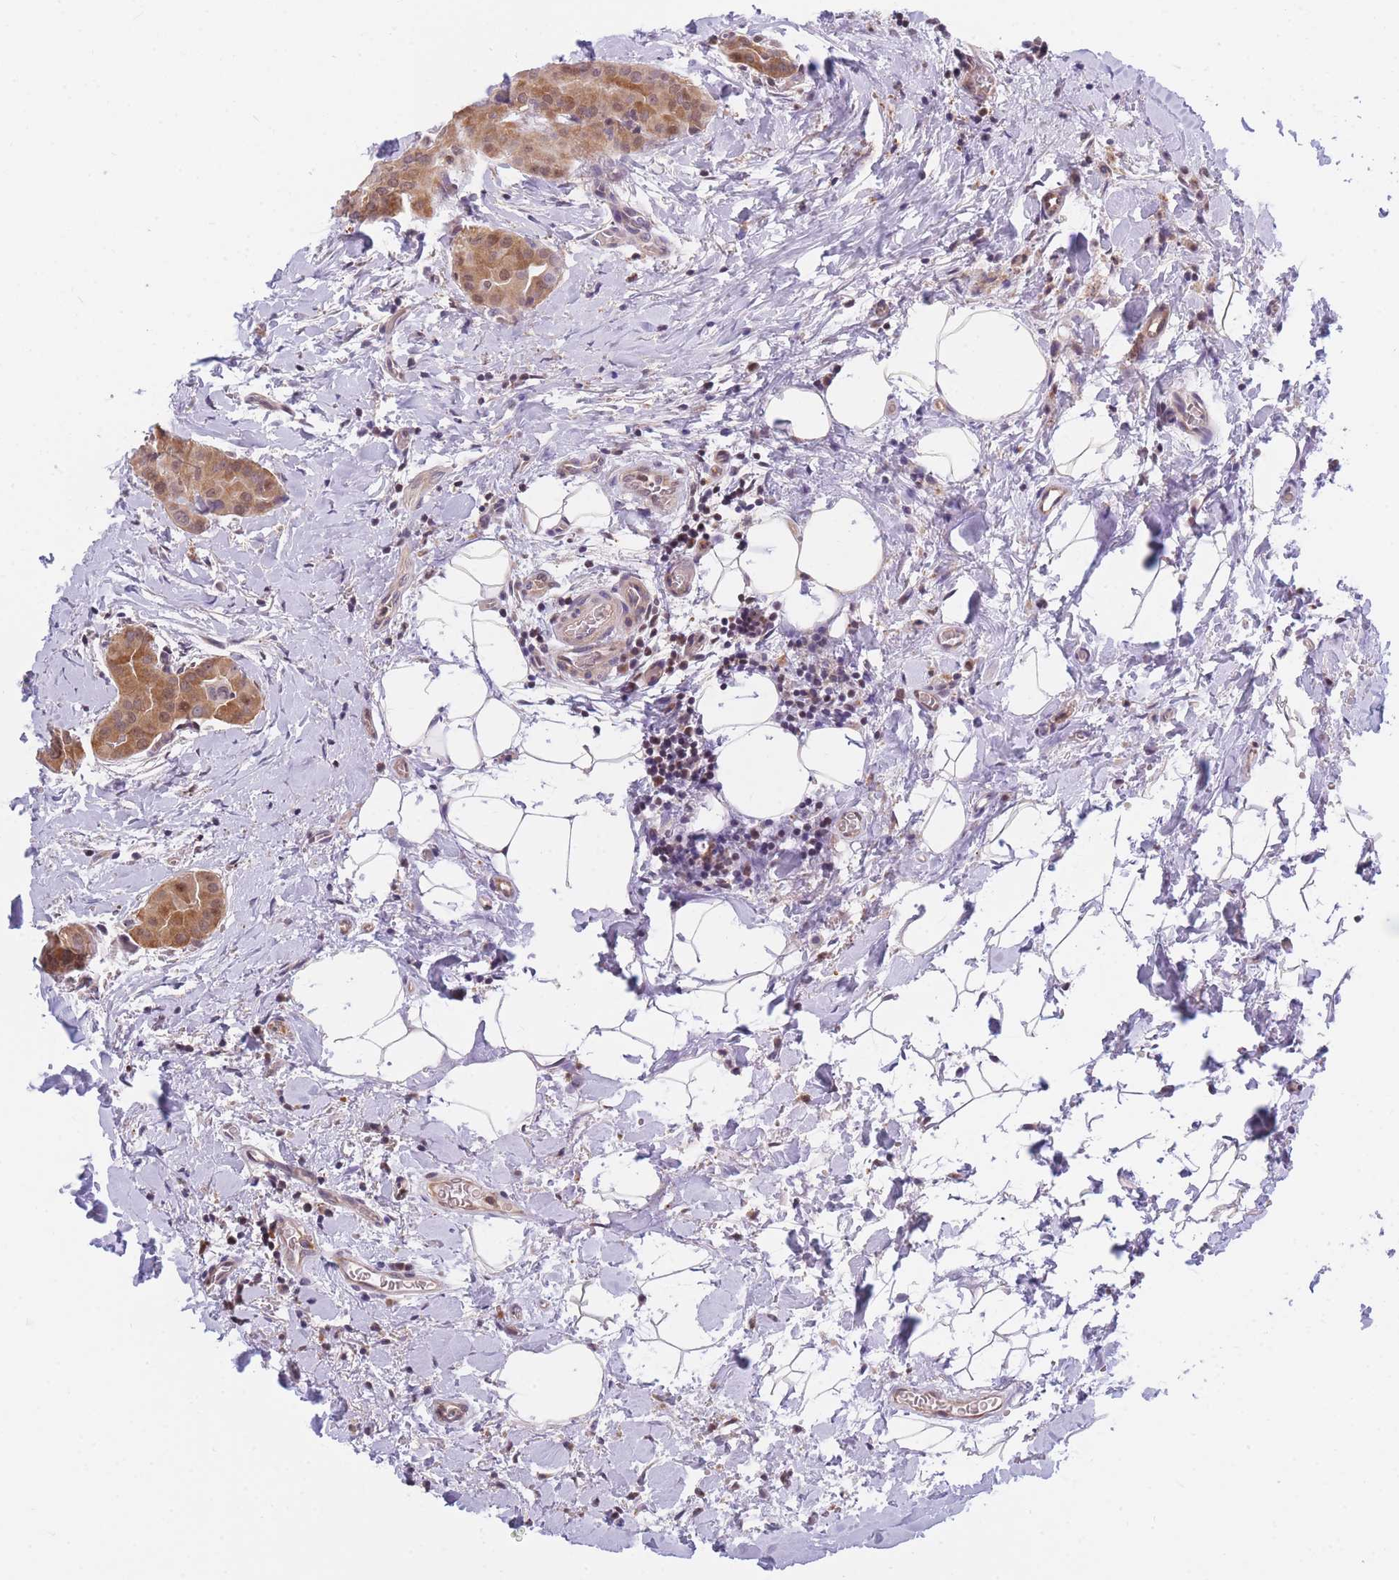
{"staining": {"intensity": "moderate", "quantity": ">75%", "location": "cytoplasmic/membranous,nuclear"}, "tissue": "thyroid cancer", "cell_type": "Tumor cells", "image_type": "cancer", "snomed": [{"axis": "morphology", "description": "Papillary adenocarcinoma, NOS"}, {"axis": "topography", "description": "Thyroid gland"}], "caption": "A high-resolution micrograph shows immunohistochemistry staining of thyroid papillary adenocarcinoma, which displays moderate cytoplasmic/membranous and nuclear positivity in approximately >75% of tumor cells.", "gene": "CRACD", "patient": {"sex": "male", "age": 33}}